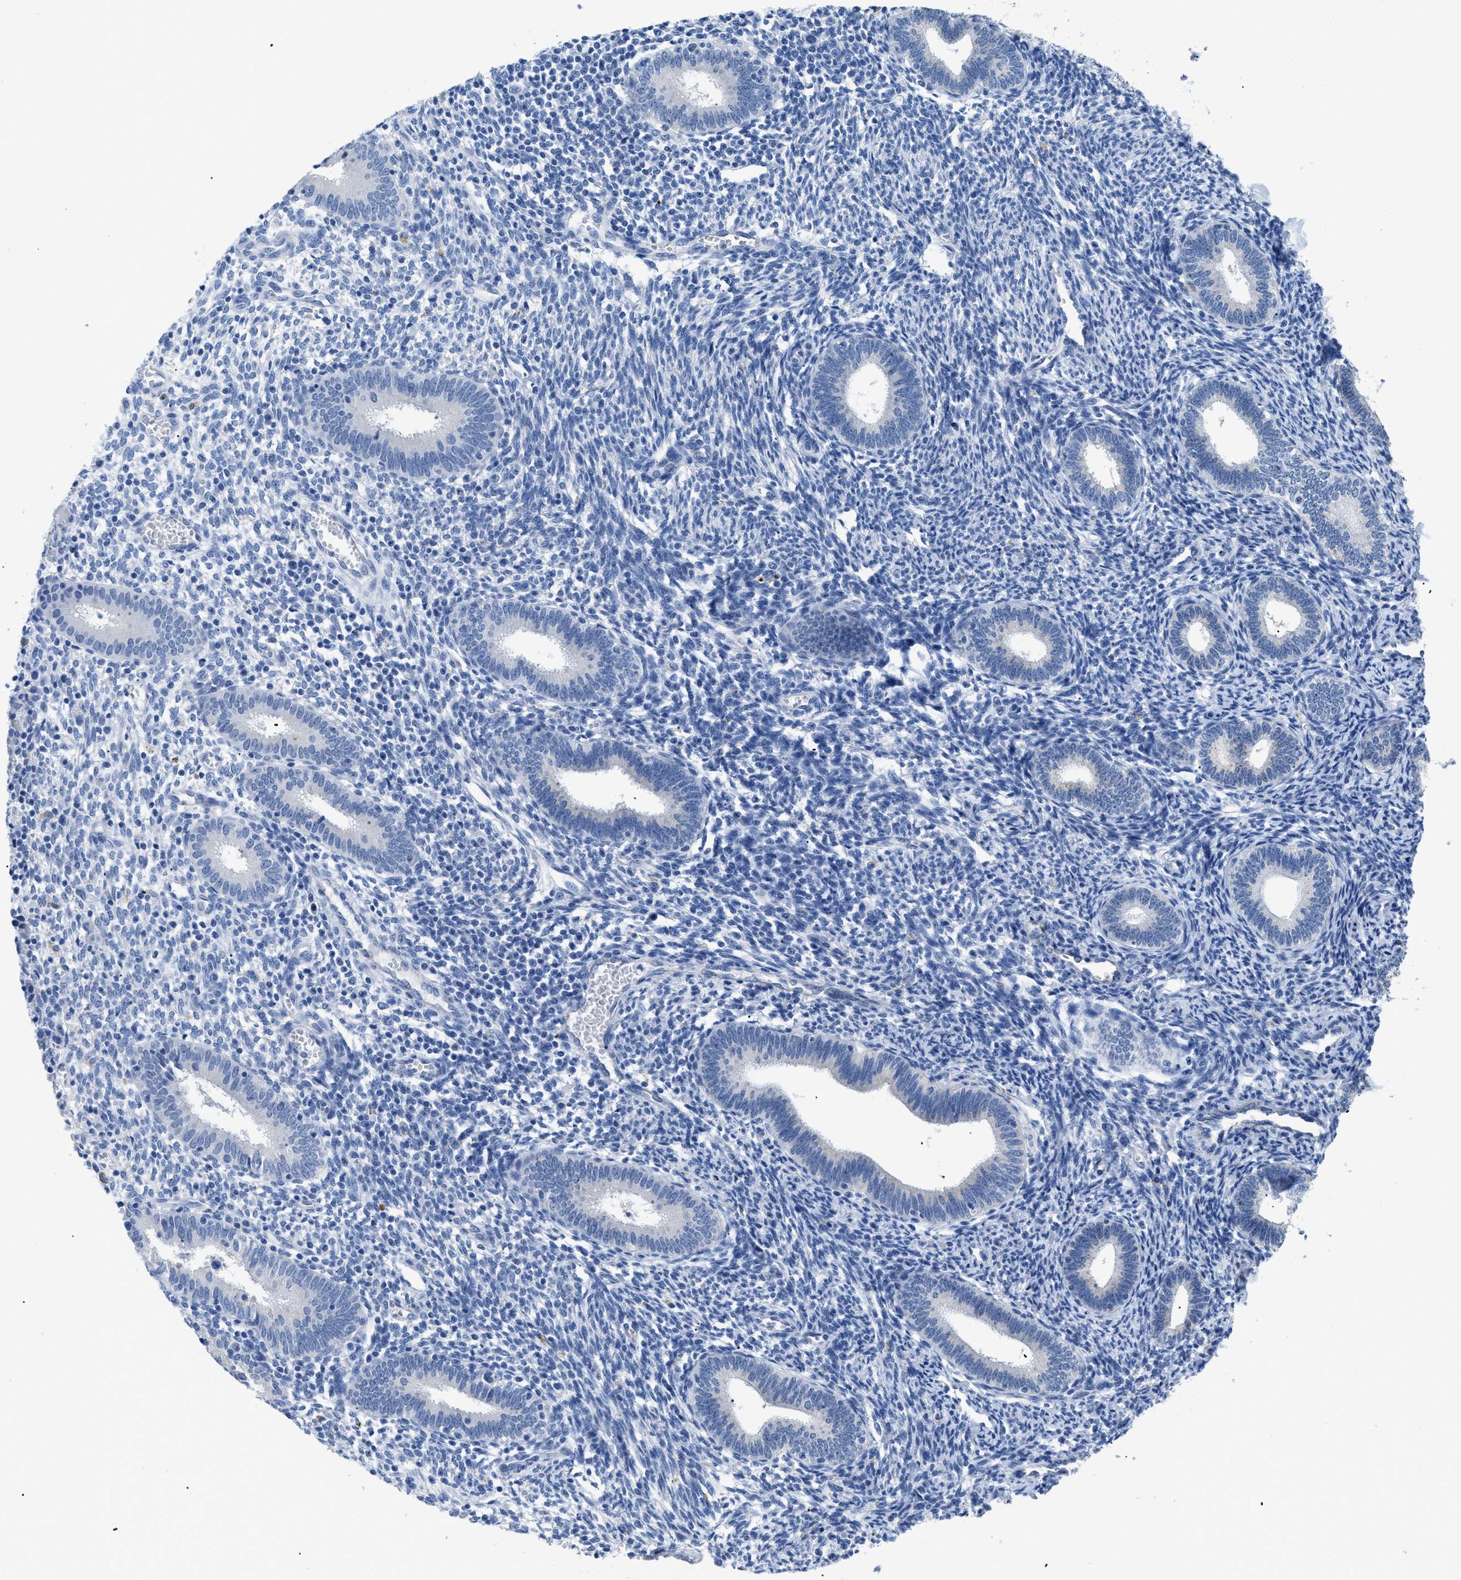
{"staining": {"intensity": "negative", "quantity": "none", "location": "none"}, "tissue": "endometrium", "cell_type": "Cells in endometrial stroma", "image_type": "normal", "snomed": [{"axis": "morphology", "description": "Normal tissue, NOS"}, {"axis": "topography", "description": "Endometrium"}], "caption": "DAB immunohistochemical staining of benign endometrium reveals no significant expression in cells in endometrial stroma.", "gene": "APOBEC2", "patient": {"sex": "female", "age": 41}}